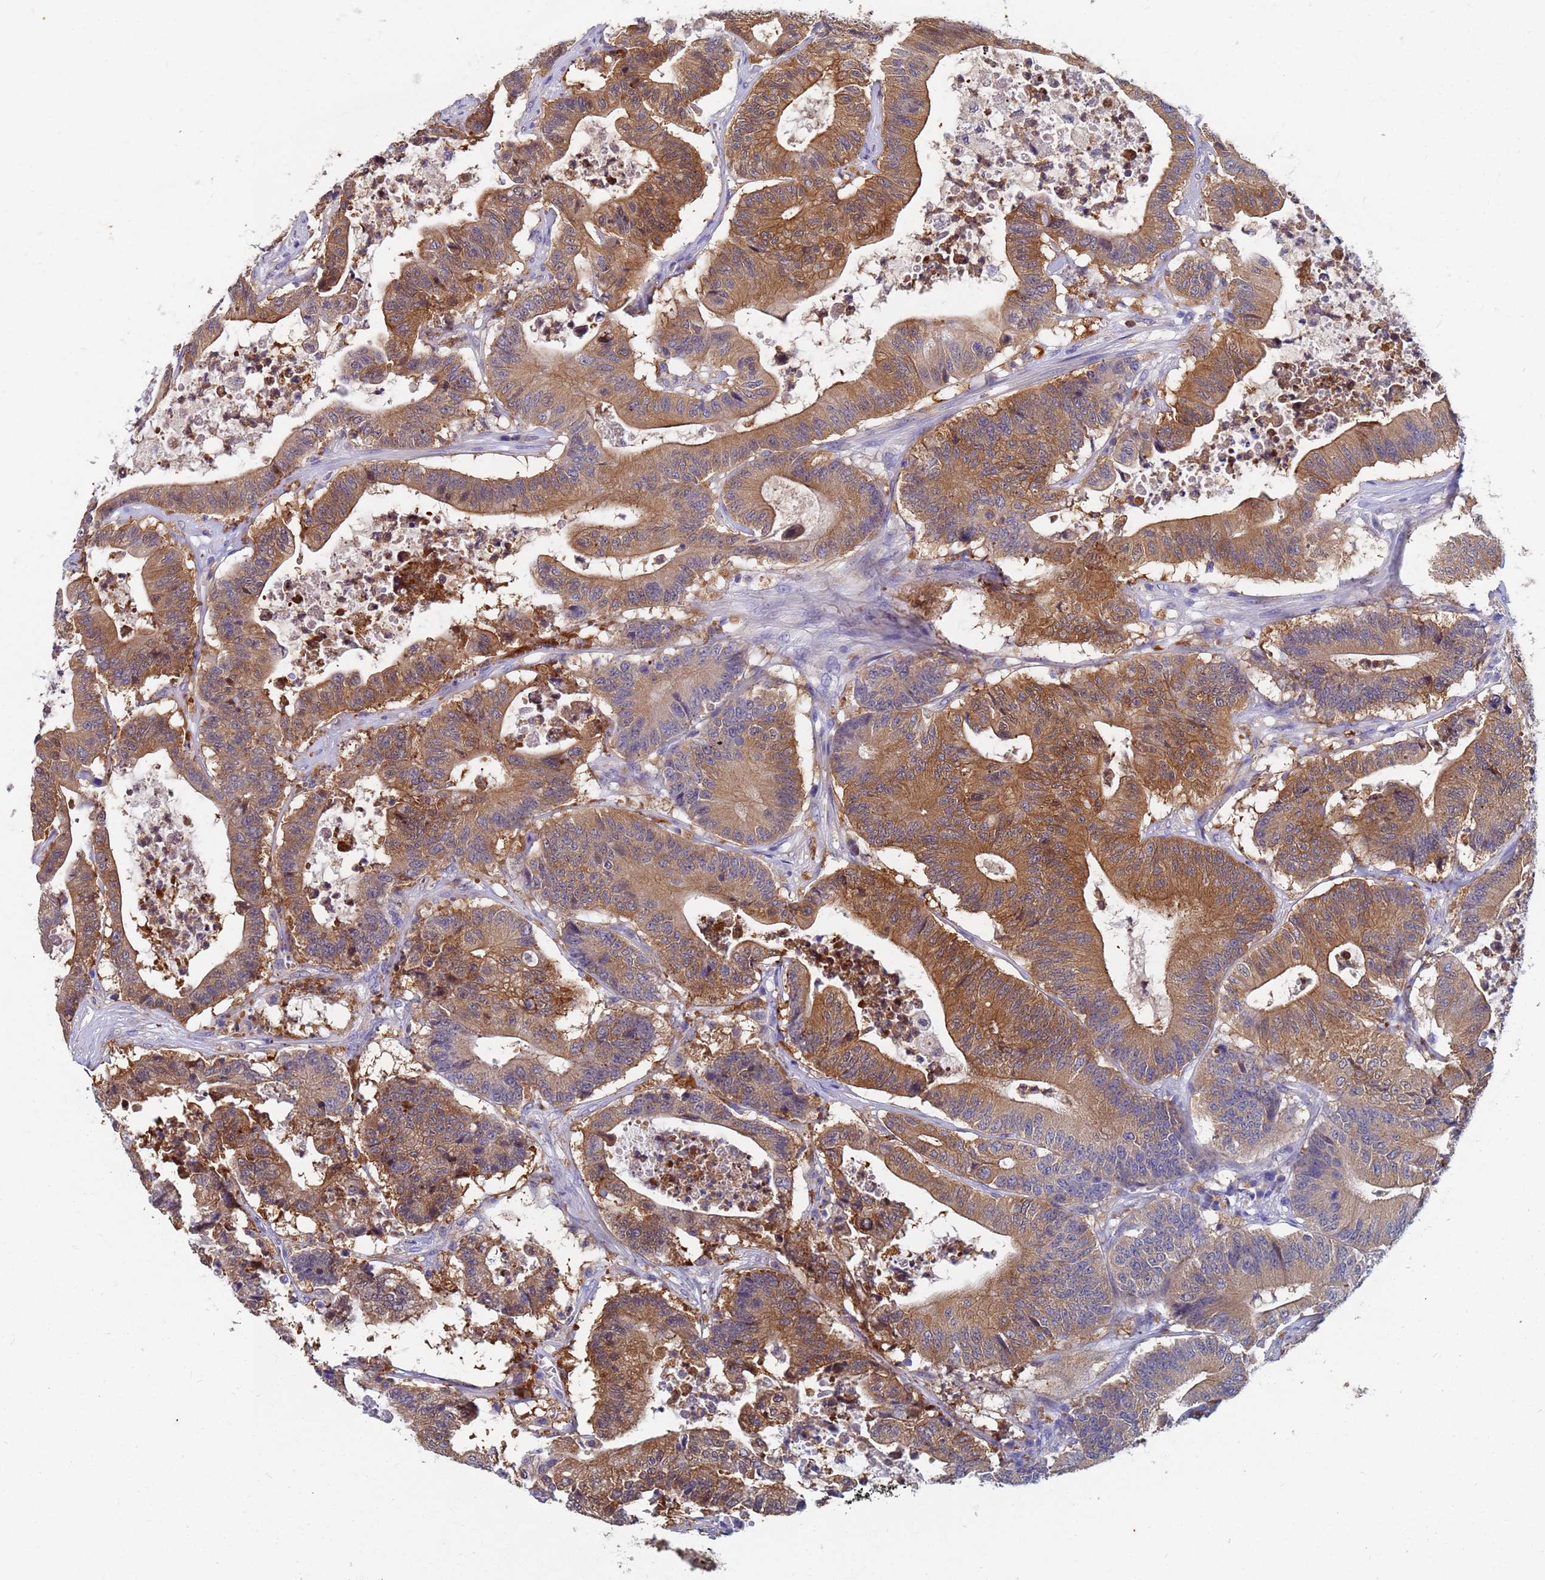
{"staining": {"intensity": "strong", "quantity": ">75%", "location": "cytoplasmic/membranous"}, "tissue": "colorectal cancer", "cell_type": "Tumor cells", "image_type": "cancer", "snomed": [{"axis": "morphology", "description": "Adenocarcinoma, NOS"}, {"axis": "topography", "description": "Colon"}], "caption": "Brown immunohistochemical staining in colorectal cancer (adenocarcinoma) demonstrates strong cytoplasmic/membranous positivity in about >75% of tumor cells.", "gene": "TTLL11", "patient": {"sex": "female", "age": 84}}